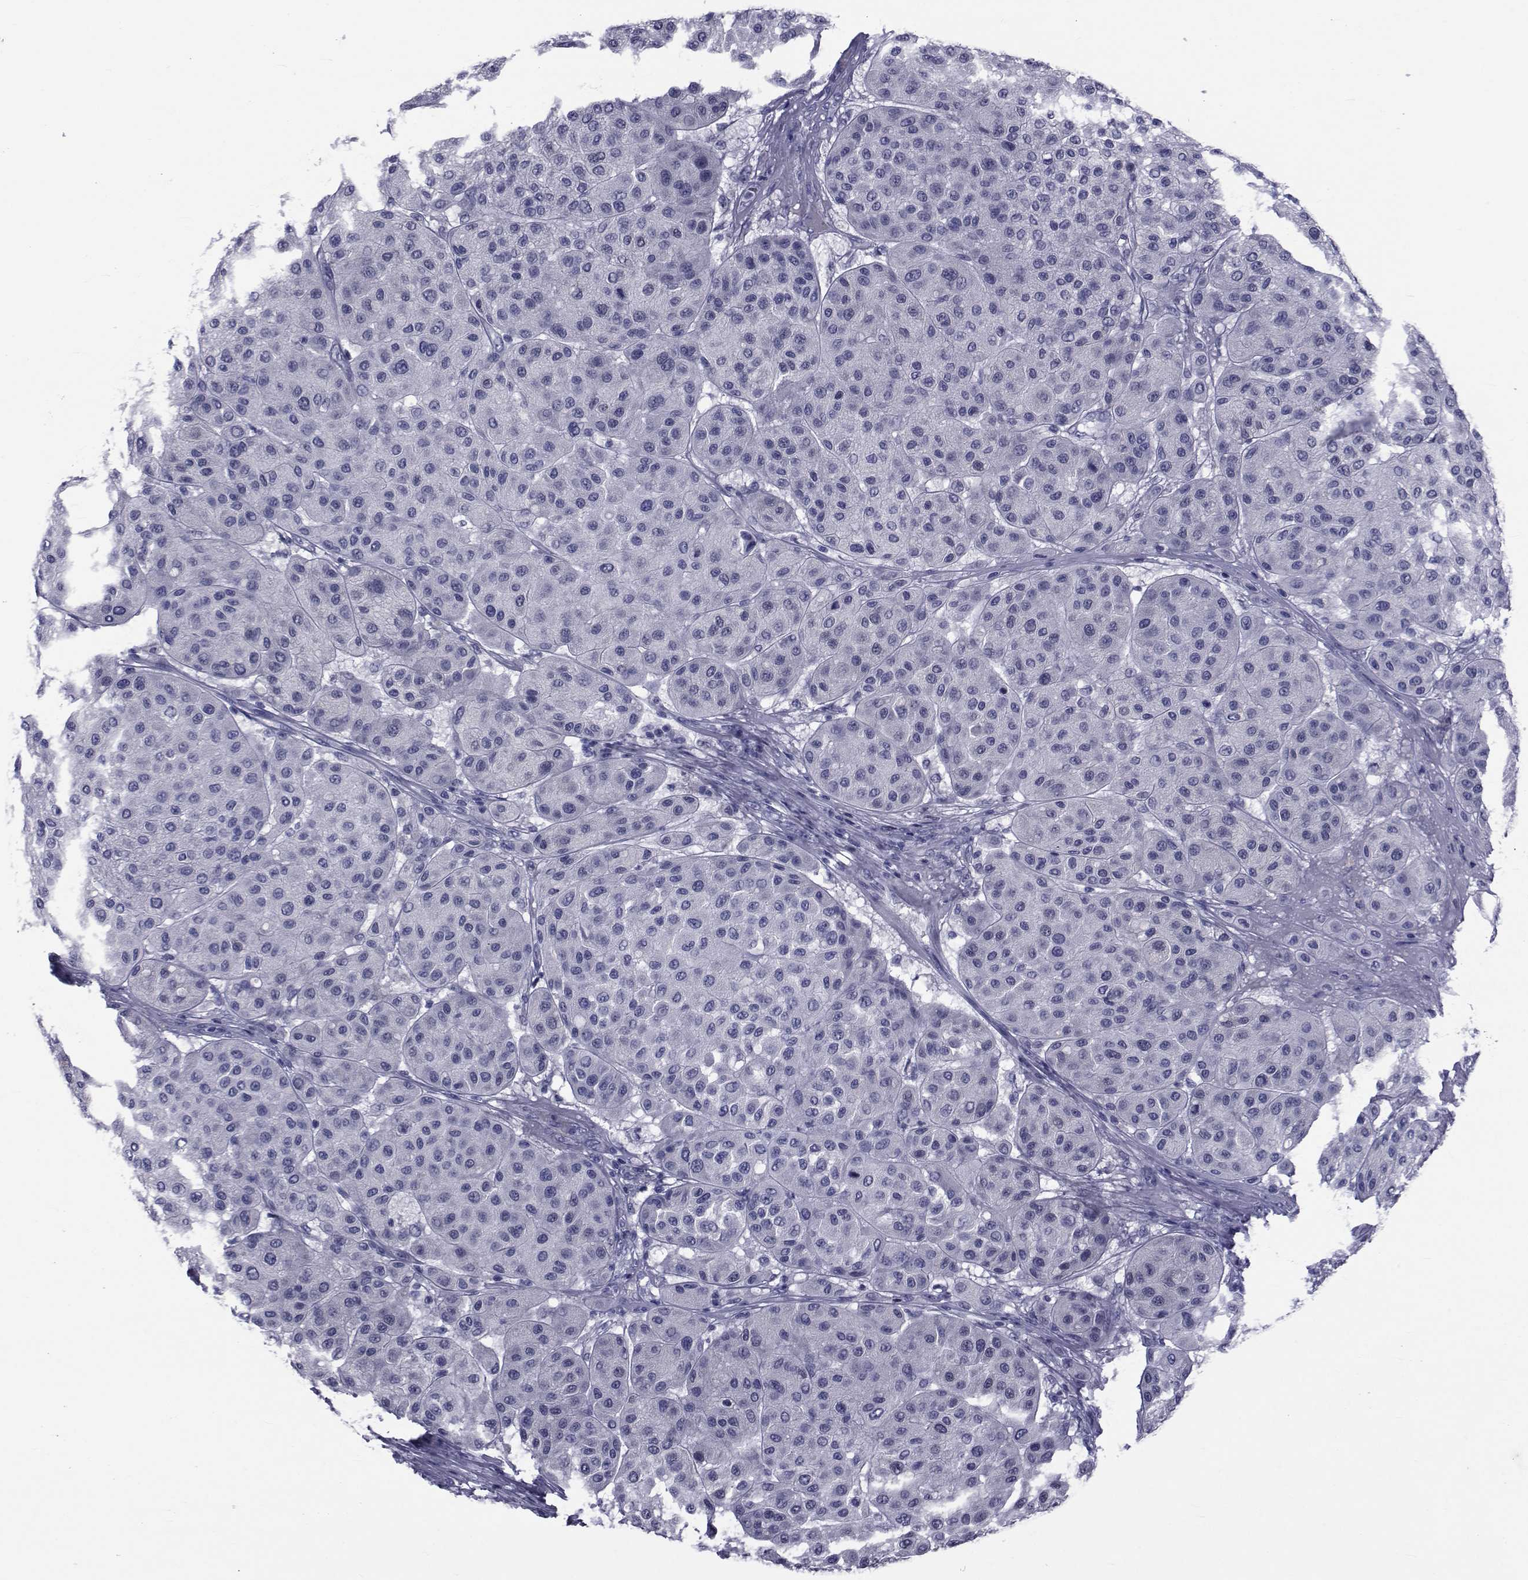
{"staining": {"intensity": "negative", "quantity": "none", "location": "none"}, "tissue": "melanoma", "cell_type": "Tumor cells", "image_type": "cancer", "snomed": [{"axis": "morphology", "description": "Malignant melanoma, Metastatic site"}, {"axis": "topography", "description": "Smooth muscle"}], "caption": "This histopathology image is of malignant melanoma (metastatic site) stained with IHC to label a protein in brown with the nuclei are counter-stained blue. There is no positivity in tumor cells. (DAB immunohistochemistry (IHC) visualized using brightfield microscopy, high magnification).", "gene": "GKAP1", "patient": {"sex": "male", "age": 41}}